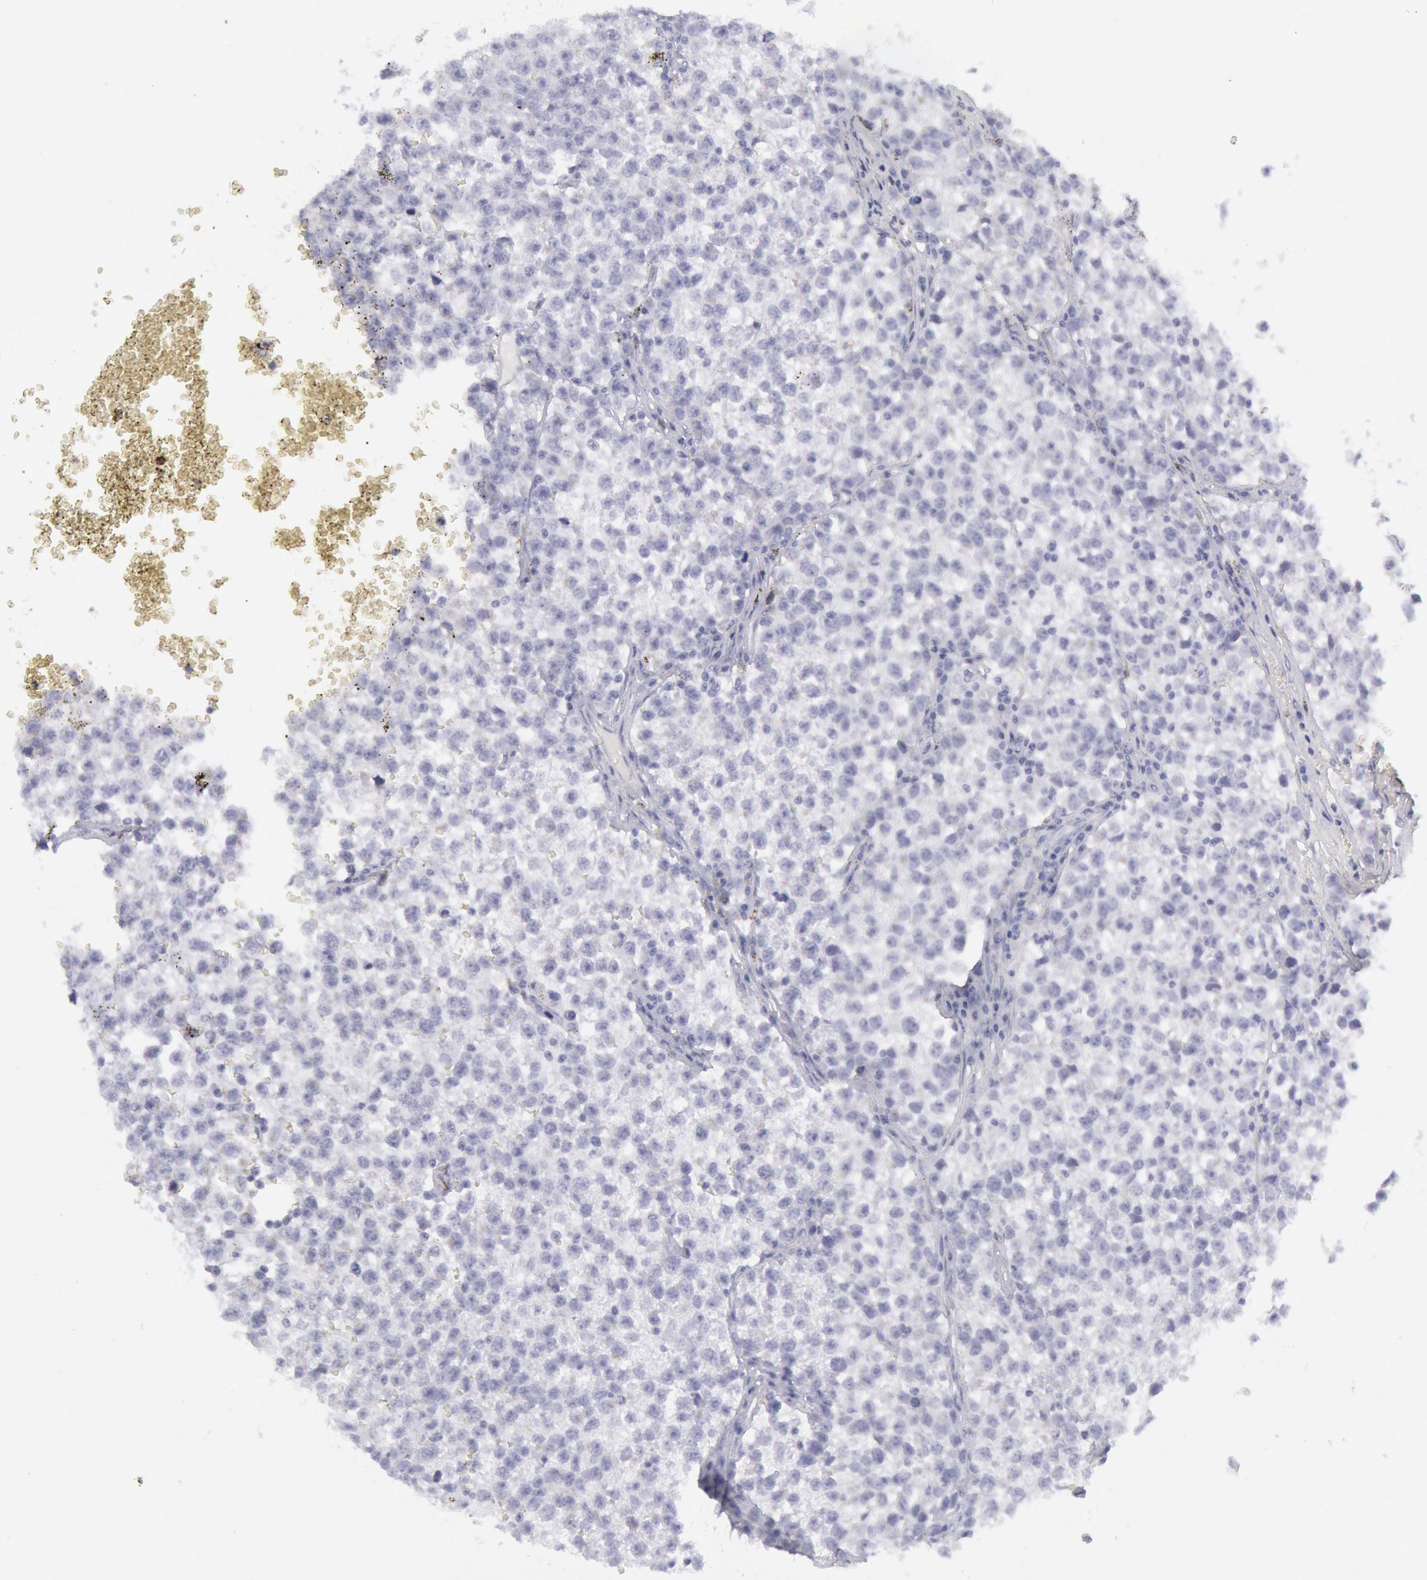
{"staining": {"intensity": "negative", "quantity": "none", "location": "none"}, "tissue": "testis cancer", "cell_type": "Tumor cells", "image_type": "cancer", "snomed": [{"axis": "morphology", "description": "Seminoma, NOS"}, {"axis": "topography", "description": "Testis"}], "caption": "This is a micrograph of immunohistochemistry staining of testis cancer (seminoma), which shows no staining in tumor cells. (Brightfield microscopy of DAB (3,3'-diaminobenzidine) immunohistochemistry (IHC) at high magnification).", "gene": "CDH13", "patient": {"sex": "male", "age": 35}}